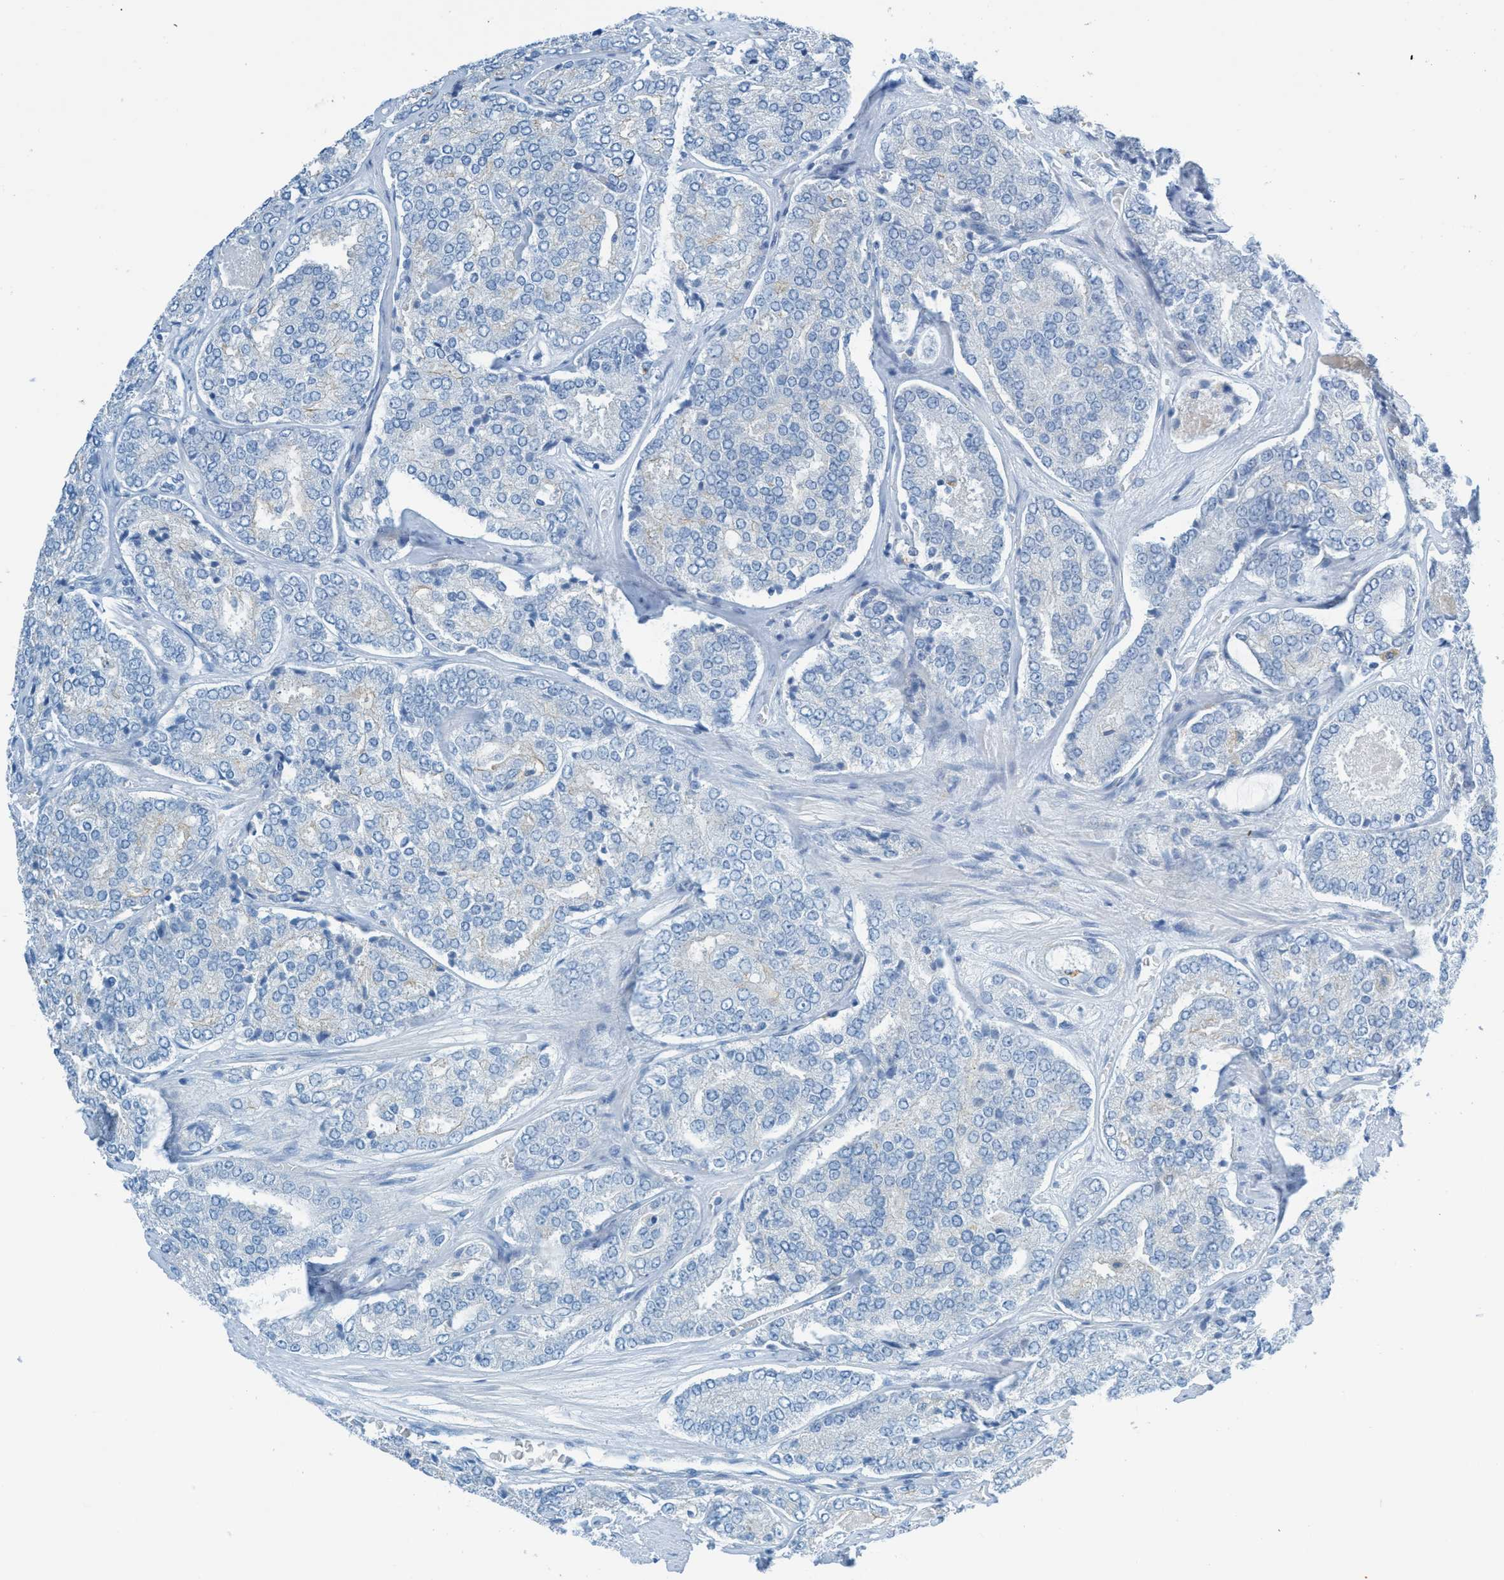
{"staining": {"intensity": "negative", "quantity": "none", "location": "none"}, "tissue": "prostate cancer", "cell_type": "Tumor cells", "image_type": "cancer", "snomed": [{"axis": "morphology", "description": "Adenocarcinoma, High grade"}, {"axis": "topography", "description": "Prostate"}], "caption": "Immunohistochemistry (IHC) image of prostate high-grade adenocarcinoma stained for a protein (brown), which demonstrates no expression in tumor cells.", "gene": "C21orf62", "patient": {"sex": "male", "age": 65}}